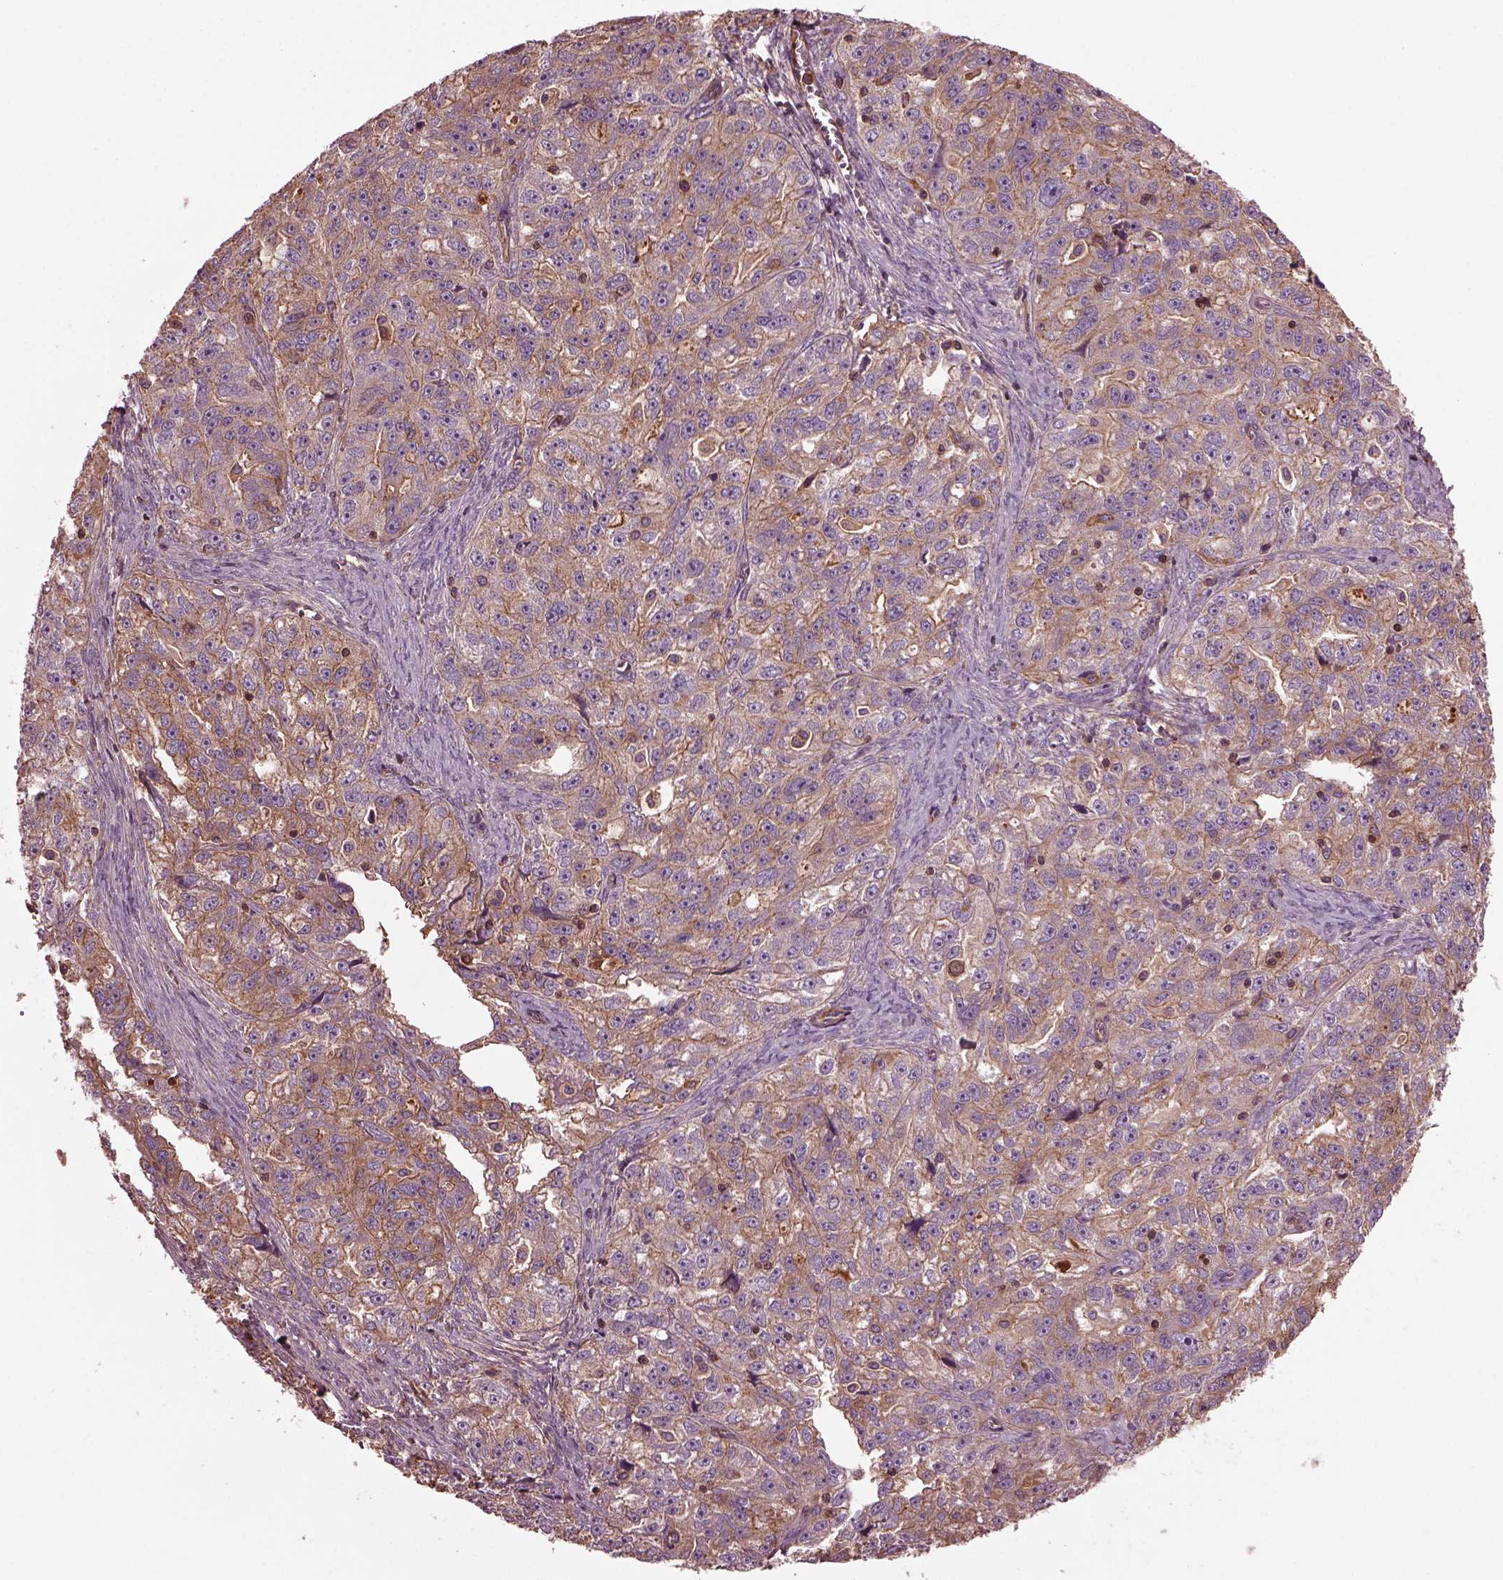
{"staining": {"intensity": "weak", "quantity": ">75%", "location": "cytoplasmic/membranous"}, "tissue": "ovarian cancer", "cell_type": "Tumor cells", "image_type": "cancer", "snomed": [{"axis": "morphology", "description": "Cystadenocarcinoma, serous, NOS"}, {"axis": "topography", "description": "Ovary"}], "caption": "Tumor cells exhibit low levels of weak cytoplasmic/membranous expression in about >75% of cells in ovarian cancer (serous cystadenocarcinoma).", "gene": "MYL6", "patient": {"sex": "female", "age": 51}}